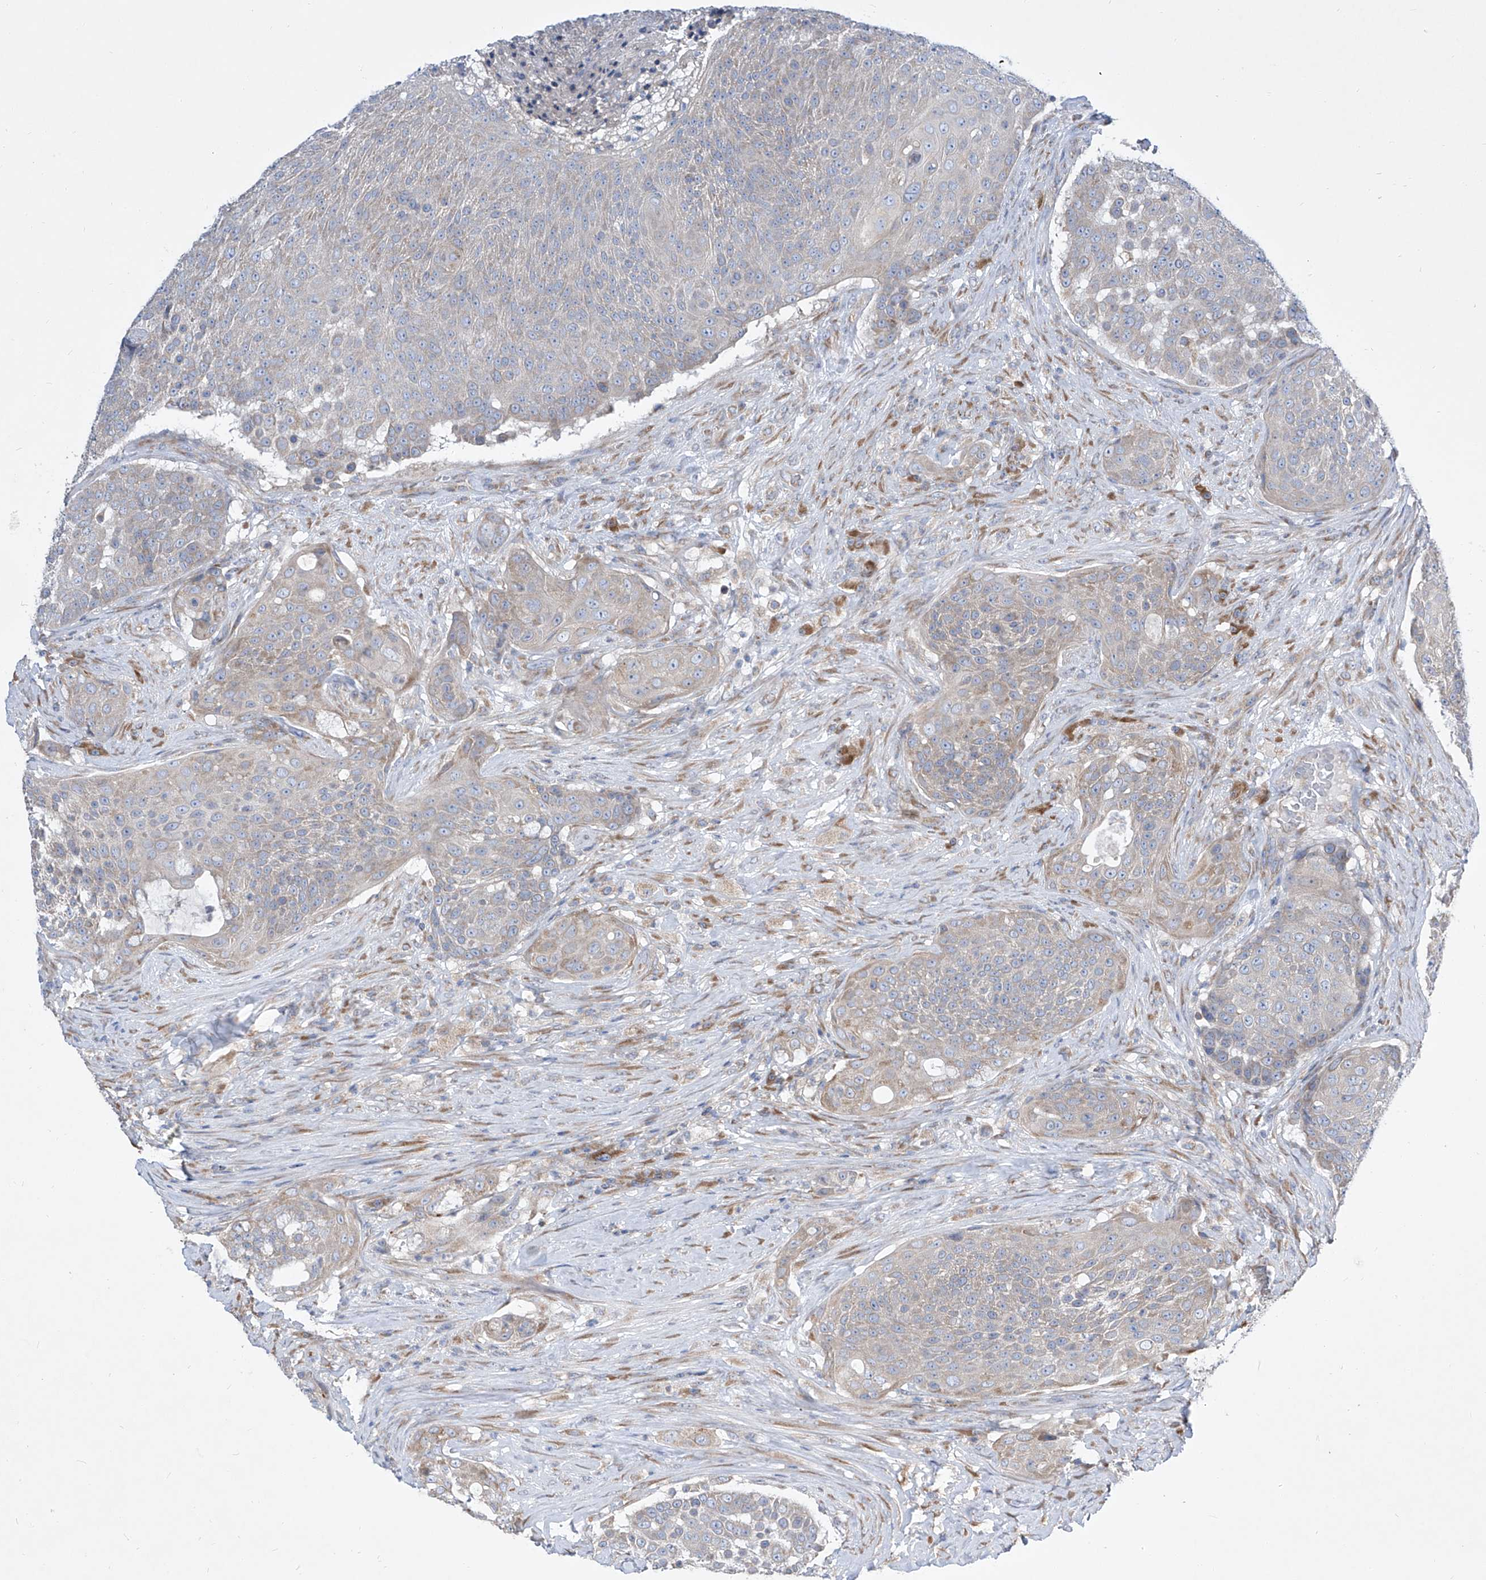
{"staining": {"intensity": "negative", "quantity": "none", "location": "none"}, "tissue": "urothelial cancer", "cell_type": "Tumor cells", "image_type": "cancer", "snomed": [{"axis": "morphology", "description": "Urothelial carcinoma, High grade"}, {"axis": "topography", "description": "Urinary bladder"}], "caption": "The image shows no staining of tumor cells in urothelial cancer.", "gene": "UFL1", "patient": {"sex": "female", "age": 63}}